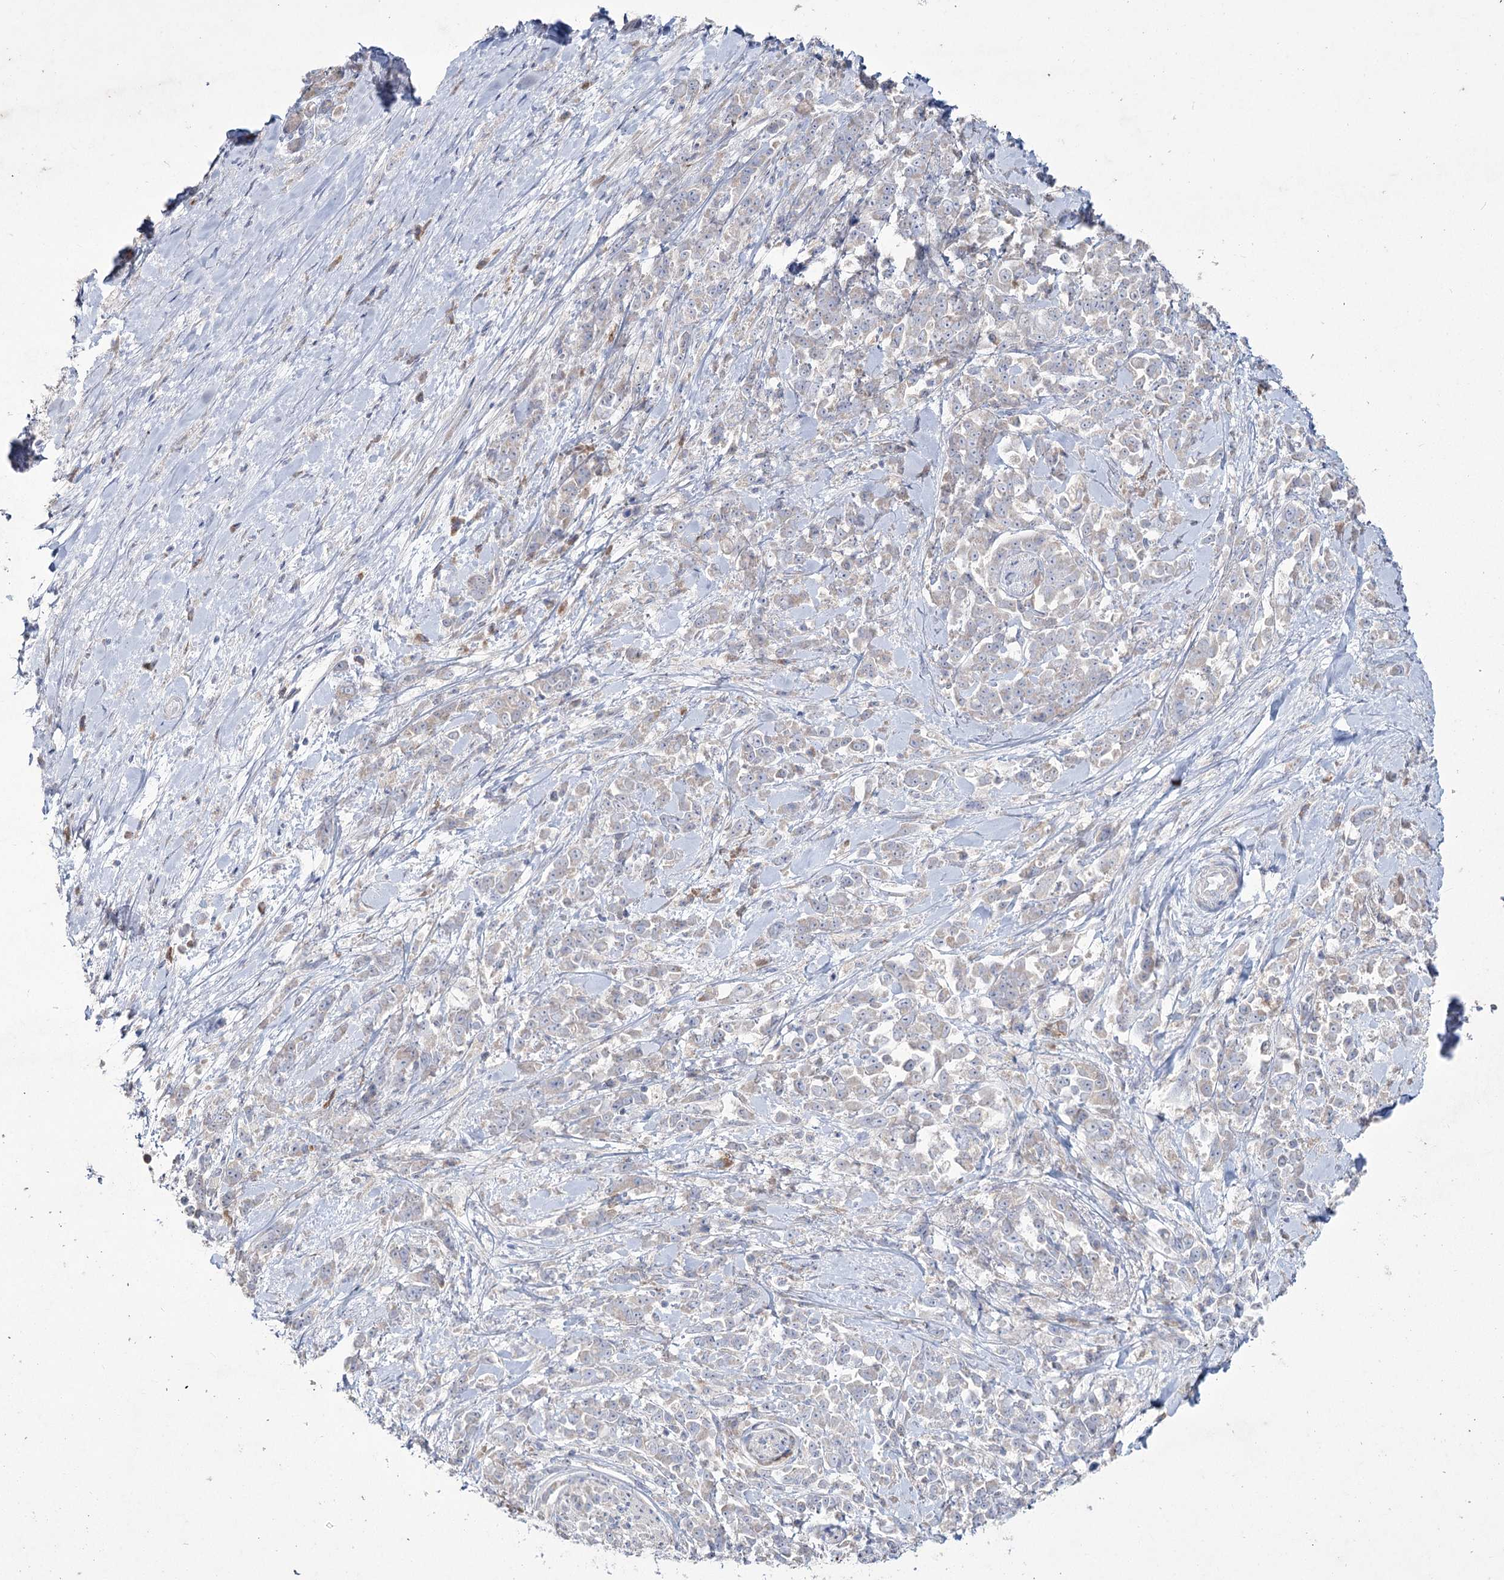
{"staining": {"intensity": "negative", "quantity": "none", "location": "none"}, "tissue": "pancreatic cancer", "cell_type": "Tumor cells", "image_type": "cancer", "snomed": [{"axis": "morphology", "description": "Normal tissue, NOS"}, {"axis": "morphology", "description": "Adenocarcinoma, NOS"}, {"axis": "topography", "description": "Pancreas"}], "caption": "Immunohistochemistry of human adenocarcinoma (pancreatic) reveals no positivity in tumor cells.", "gene": "NIPAL4", "patient": {"sex": "female", "age": 64}}